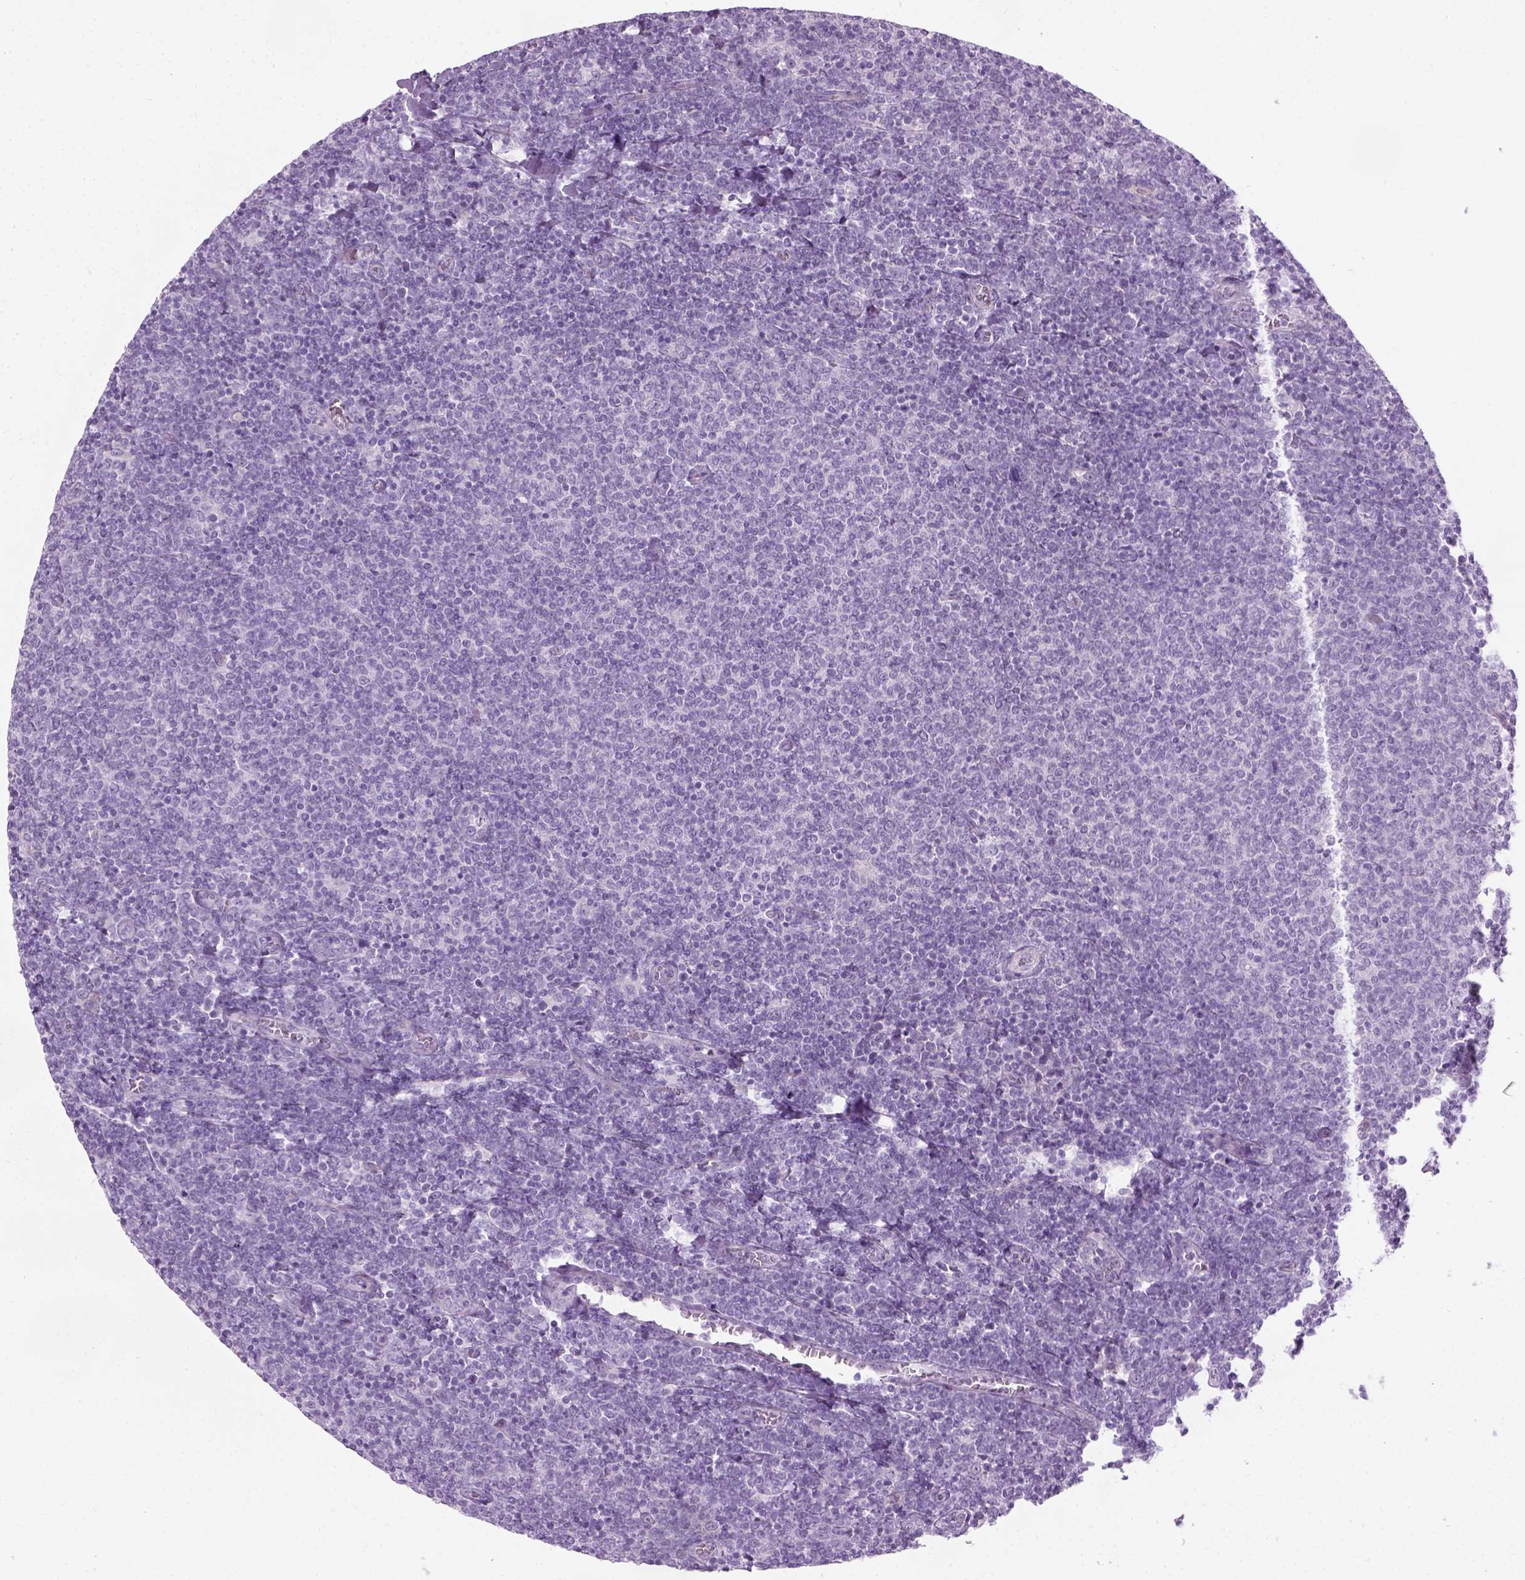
{"staining": {"intensity": "negative", "quantity": "none", "location": "none"}, "tissue": "lymphoma", "cell_type": "Tumor cells", "image_type": "cancer", "snomed": [{"axis": "morphology", "description": "Malignant lymphoma, non-Hodgkin's type, Low grade"}, {"axis": "topography", "description": "Lymph node"}], "caption": "The micrograph exhibits no staining of tumor cells in lymphoma.", "gene": "CIBAR2", "patient": {"sex": "male", "age": 52}}